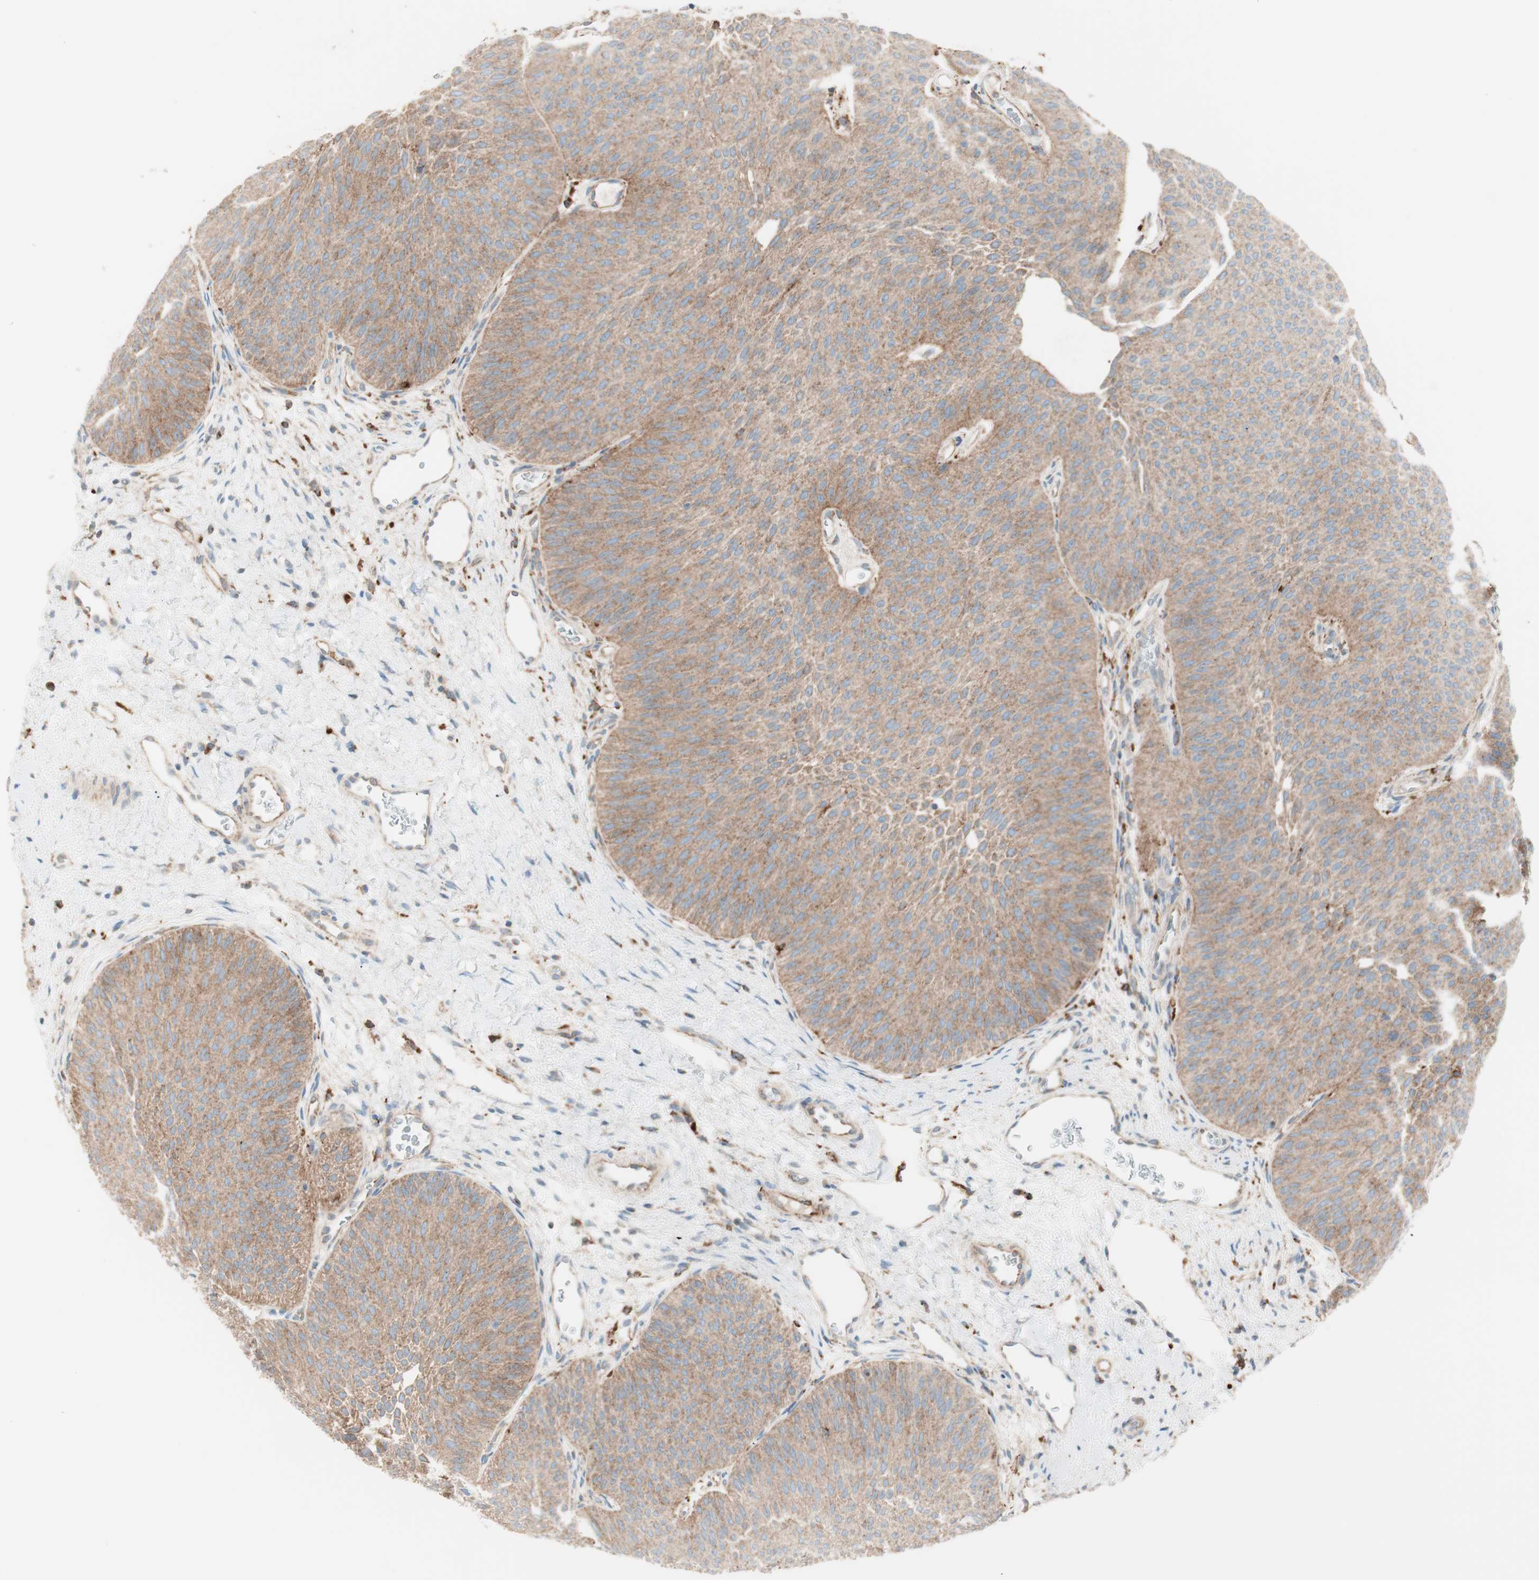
{"staining": {"intensity": "weak", "quantity": ">75%", "location": "cytoplasmic/membranous"}, "tissue": "urothelial cancer", "cell_type": "Tumor cells", "image_type": "cancer", "snomed": [{"axis": "morphology", "description": "Urothelial carcinoma, Low grade"}, {"axis": "topography", "description": "Urinary bladder"}], "caption": "Immunohistochemistry micrograph of neoplastic tissue: human urothelial cancer stained using immunohistochemistry (IHC) demonstrates low levels of weak protein expression localized specifically in the cytoplasmic/membranous of tumor cells, appearing as a cytoplasmic/membranous brown color.", "gene": "ATP6V1G1", "patient": {"sex": "female", "age": 60}}